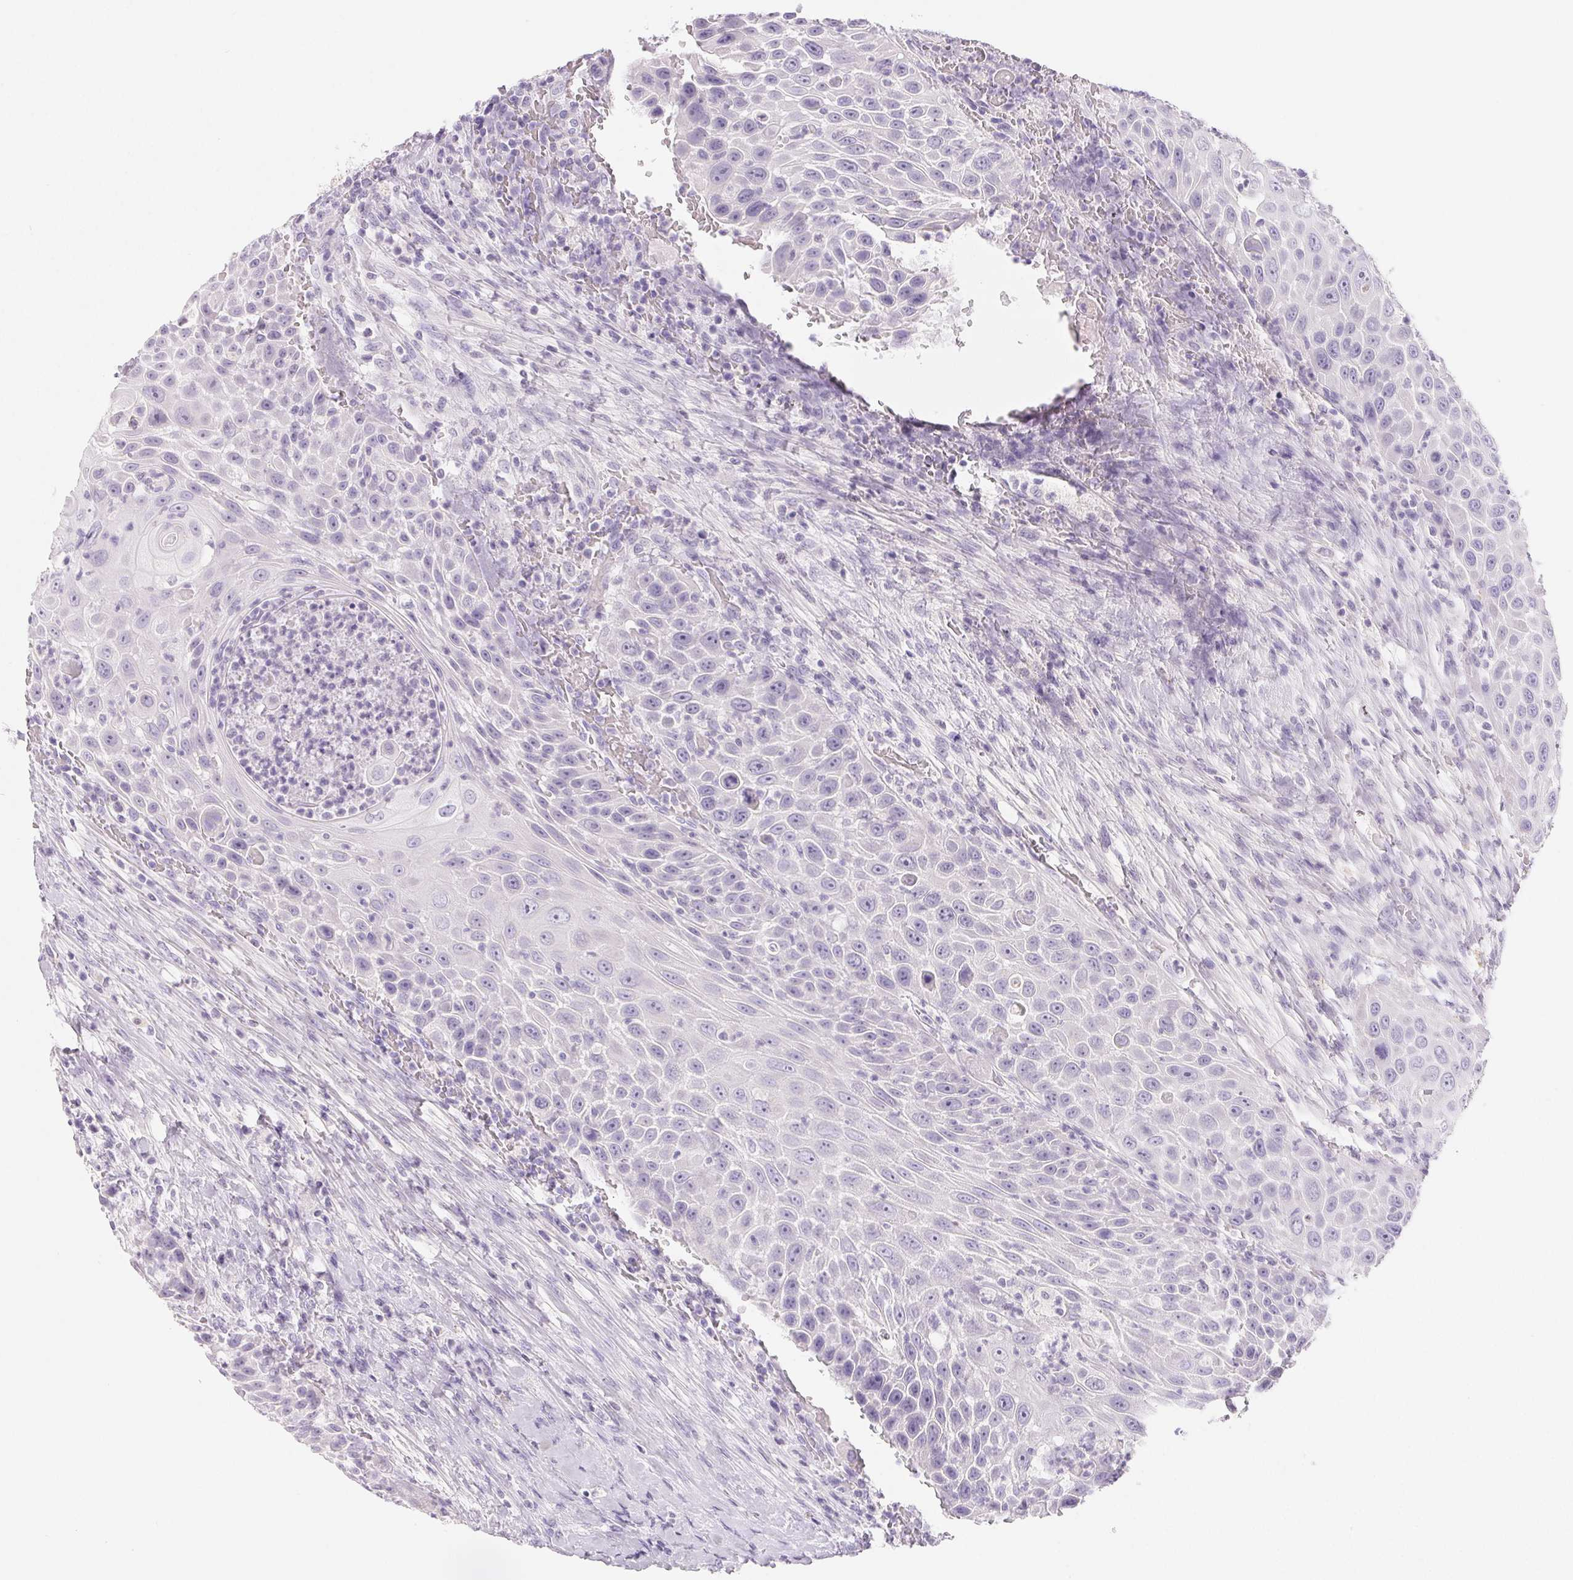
{"staining": {"intensity": "negative", "quantity": "none", "location": "none"}, "tissue": "head and neck cancer", "cell_type": "Tumor cells", "image_type": "cancer", "snomed": [{"axis": "morphology", "description": "Squamous cell carcinoma, NOS"}, {"axis": "topography", "description": "Head-Neck"}], "caption": "Histopathology image shows no protein staining in tumor cells of head and neck cancer tissue.", "gene": "SPACA5B", "patient": {"sex": "male", "age": 69}}